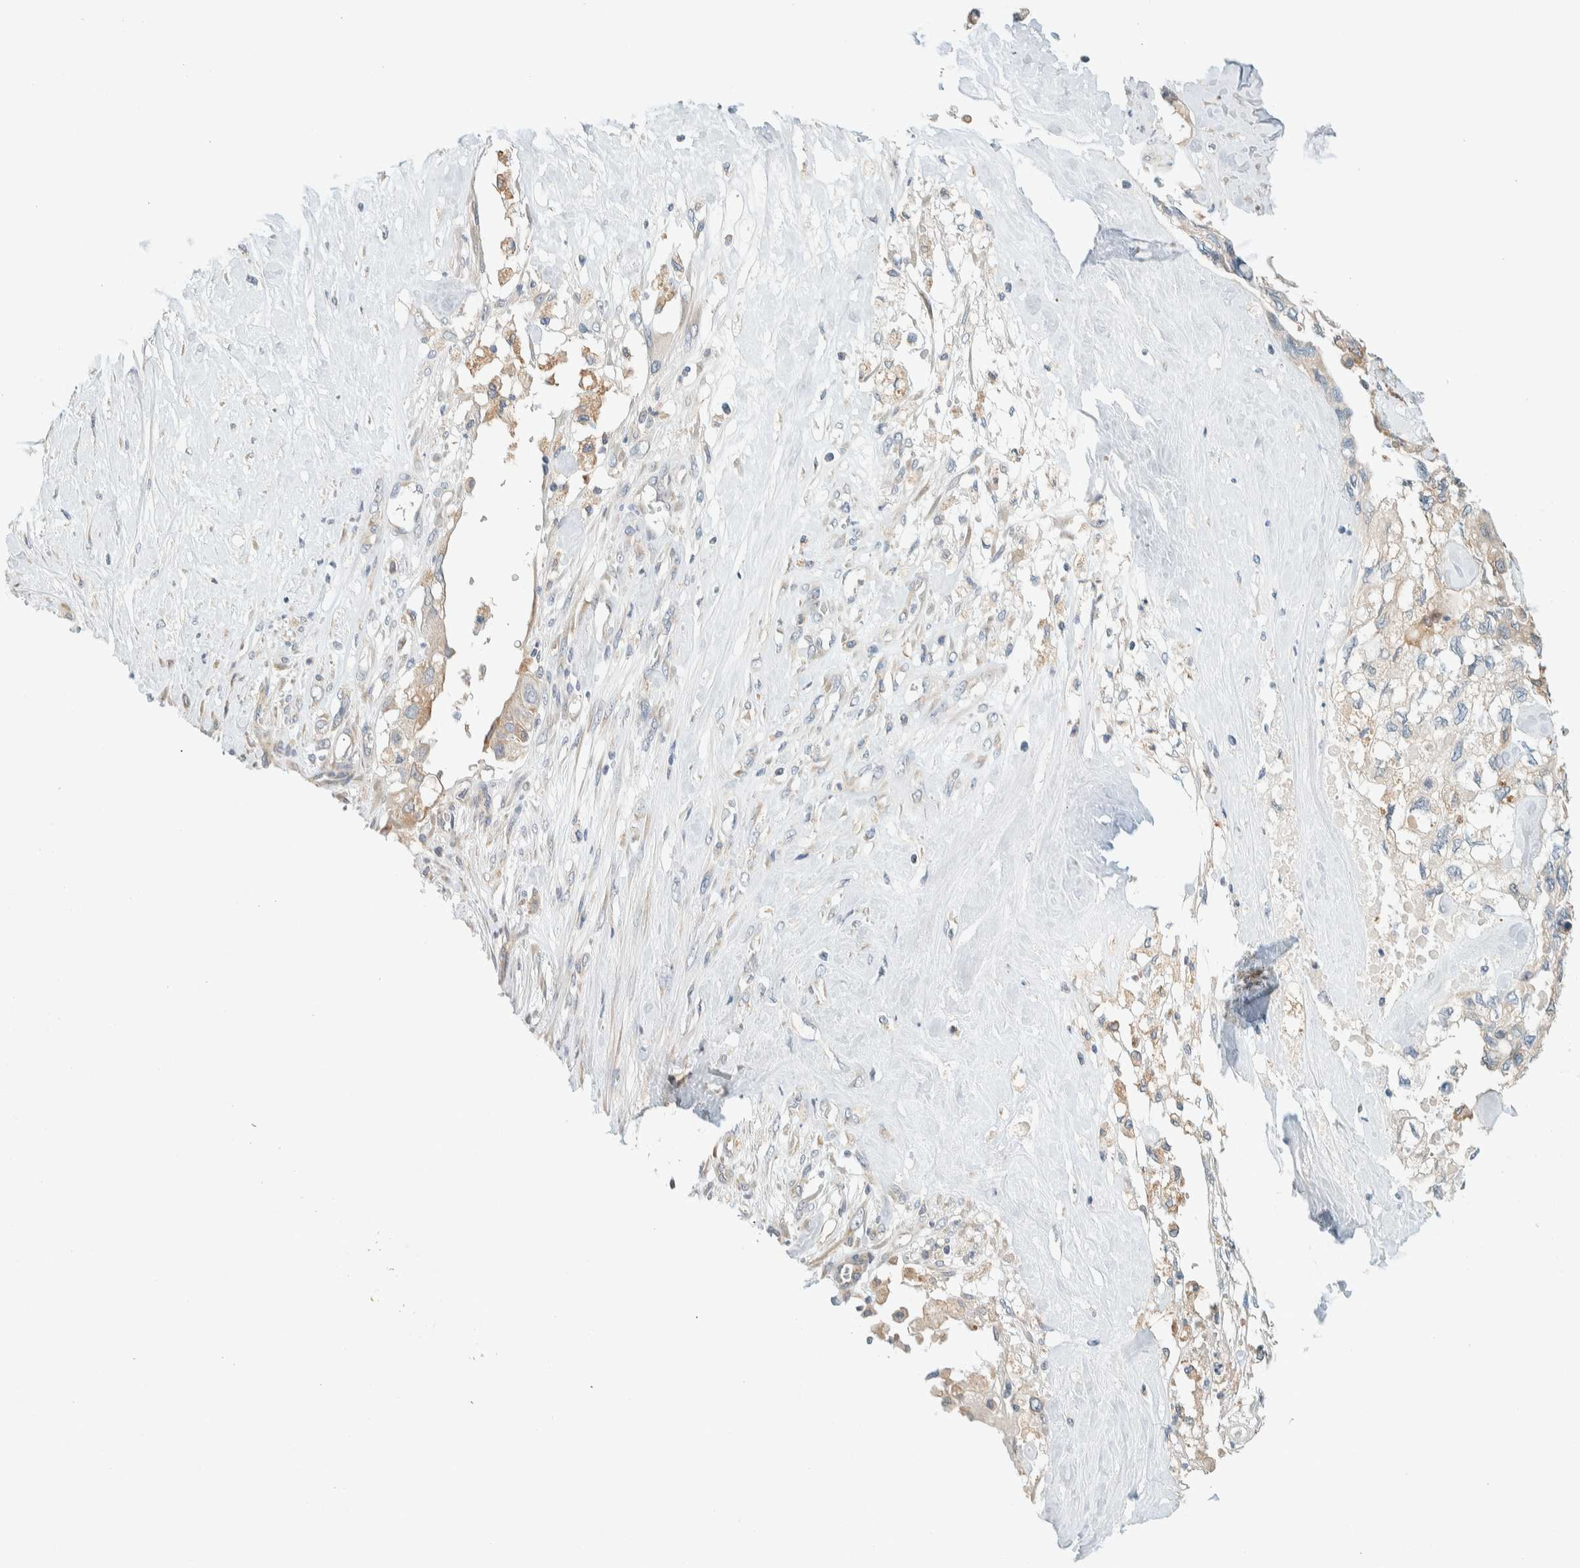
{"staining": {"intensity": "weak", "quantity": "<25%", "location": "cytoplasmic/membranous"}, "tissue": "pancreatic cancer", "cell_type": "Tumor cells", "image_type": "cancer", "snomed": [{"axis": "morphology", "description": "Adenocarcinoma, NOS"}, {"axis": "topography", "description": "Pancreas"}], "caption": "Human pancreatic cancer (adenocarcinoma) stained for a protein using immunohistochemistry exhibits no expression in tumor cells.", "gene": "SUMF2", "patient": {"sex": "female", "age": 56}}